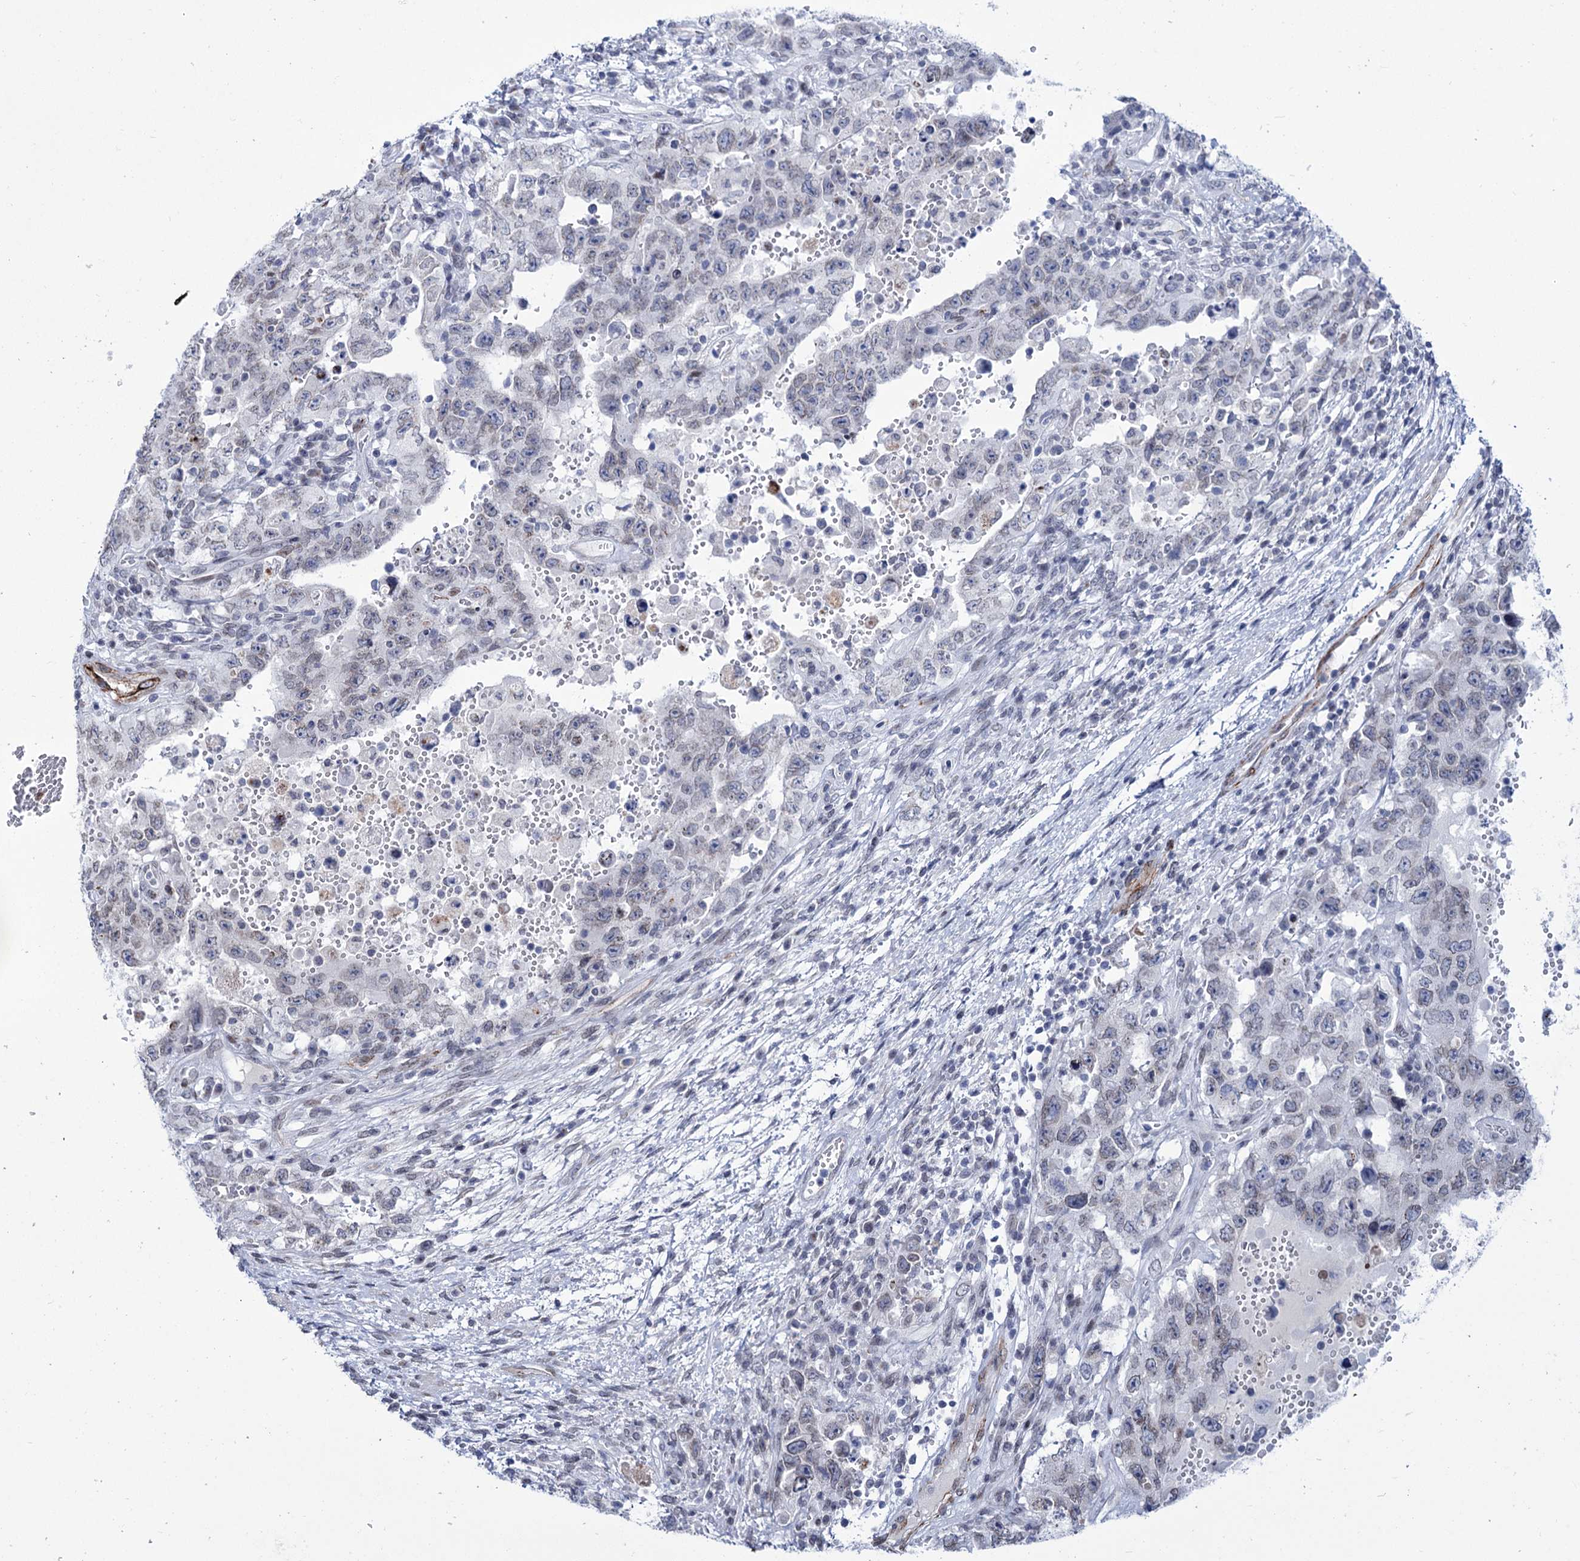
{"staining": {"intensity": "negative", "quantity": "none", "location": "none"}, "tissue": "testis cancer", "cell_type": "Tumor cells", "image_type": "cancer", "snomed": [{"axis": "morphology", "description": "Carcinoma, Embryonal, NOS"}, {"axis": "topography", "description": "Testis"}], "caption": "This is a histopathology image of IHC staining of testis embryonal carcinoma, which shows no expression in tumor cells. The staining is performed using DAB brown chromogen with nuclei counter-stained in using hematoxylin.", "gene": "ZC3H12C", "patient": {"sex": "male", "age": 26}}